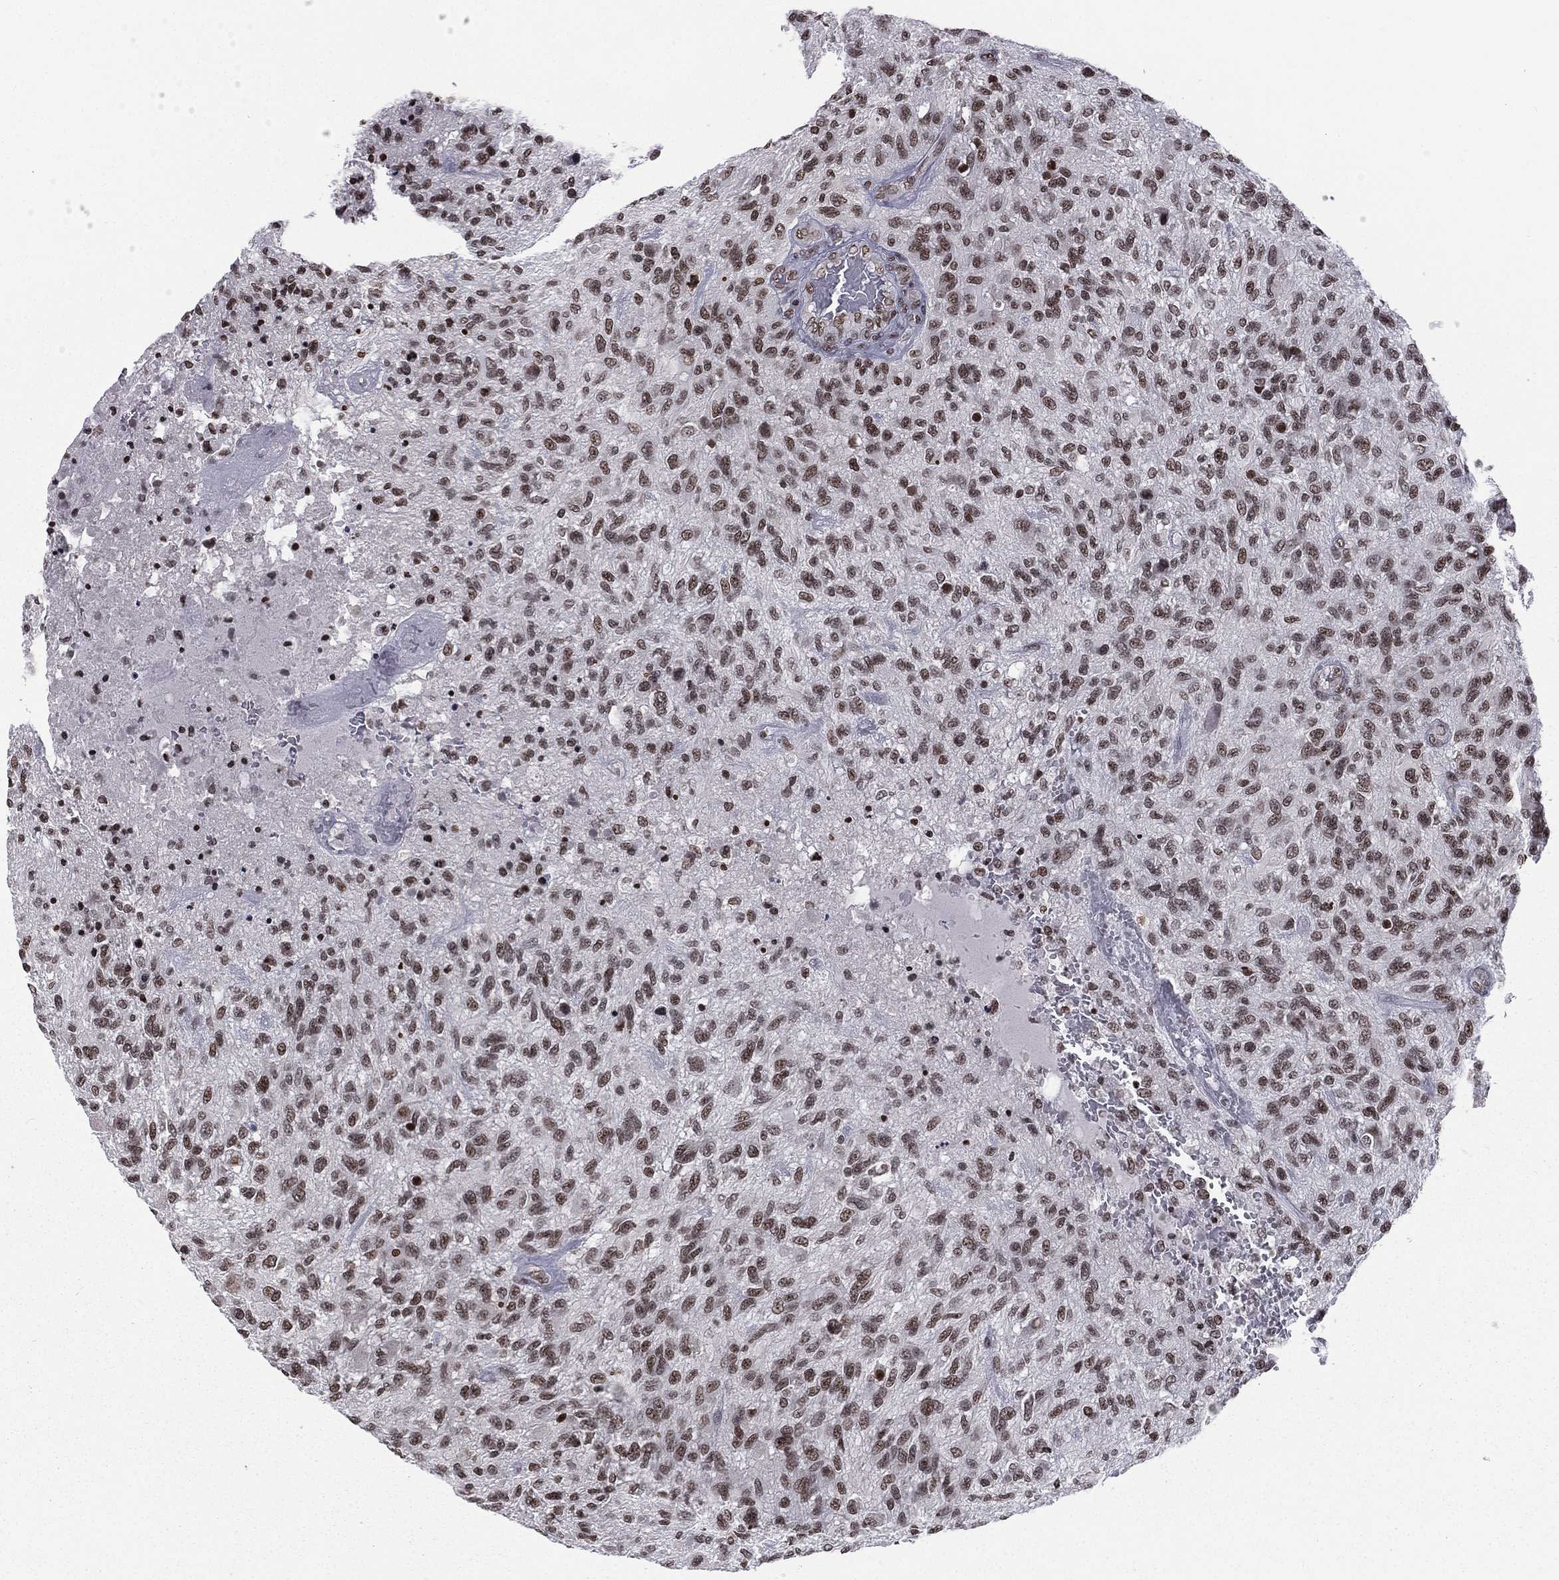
{"staining": {"intensity": "strong", "quantity": ">75%", "location": "nuclear"}, "tissue": "glioma", "cell_type": "Tumor cells", "image_type": "cancer", "snomed": [{"axis": "morphology", "description": "Glioma, malignant, High grade"}, {"axis": "topography", "description": "Brain"}], "caption": "A micrograph of human malignant high-grade glioma stained for a protein shows strong nuclear brown staining in tumor cells.", "gene": "RFX7", "patient": {"sex": "male", "age": 47}}